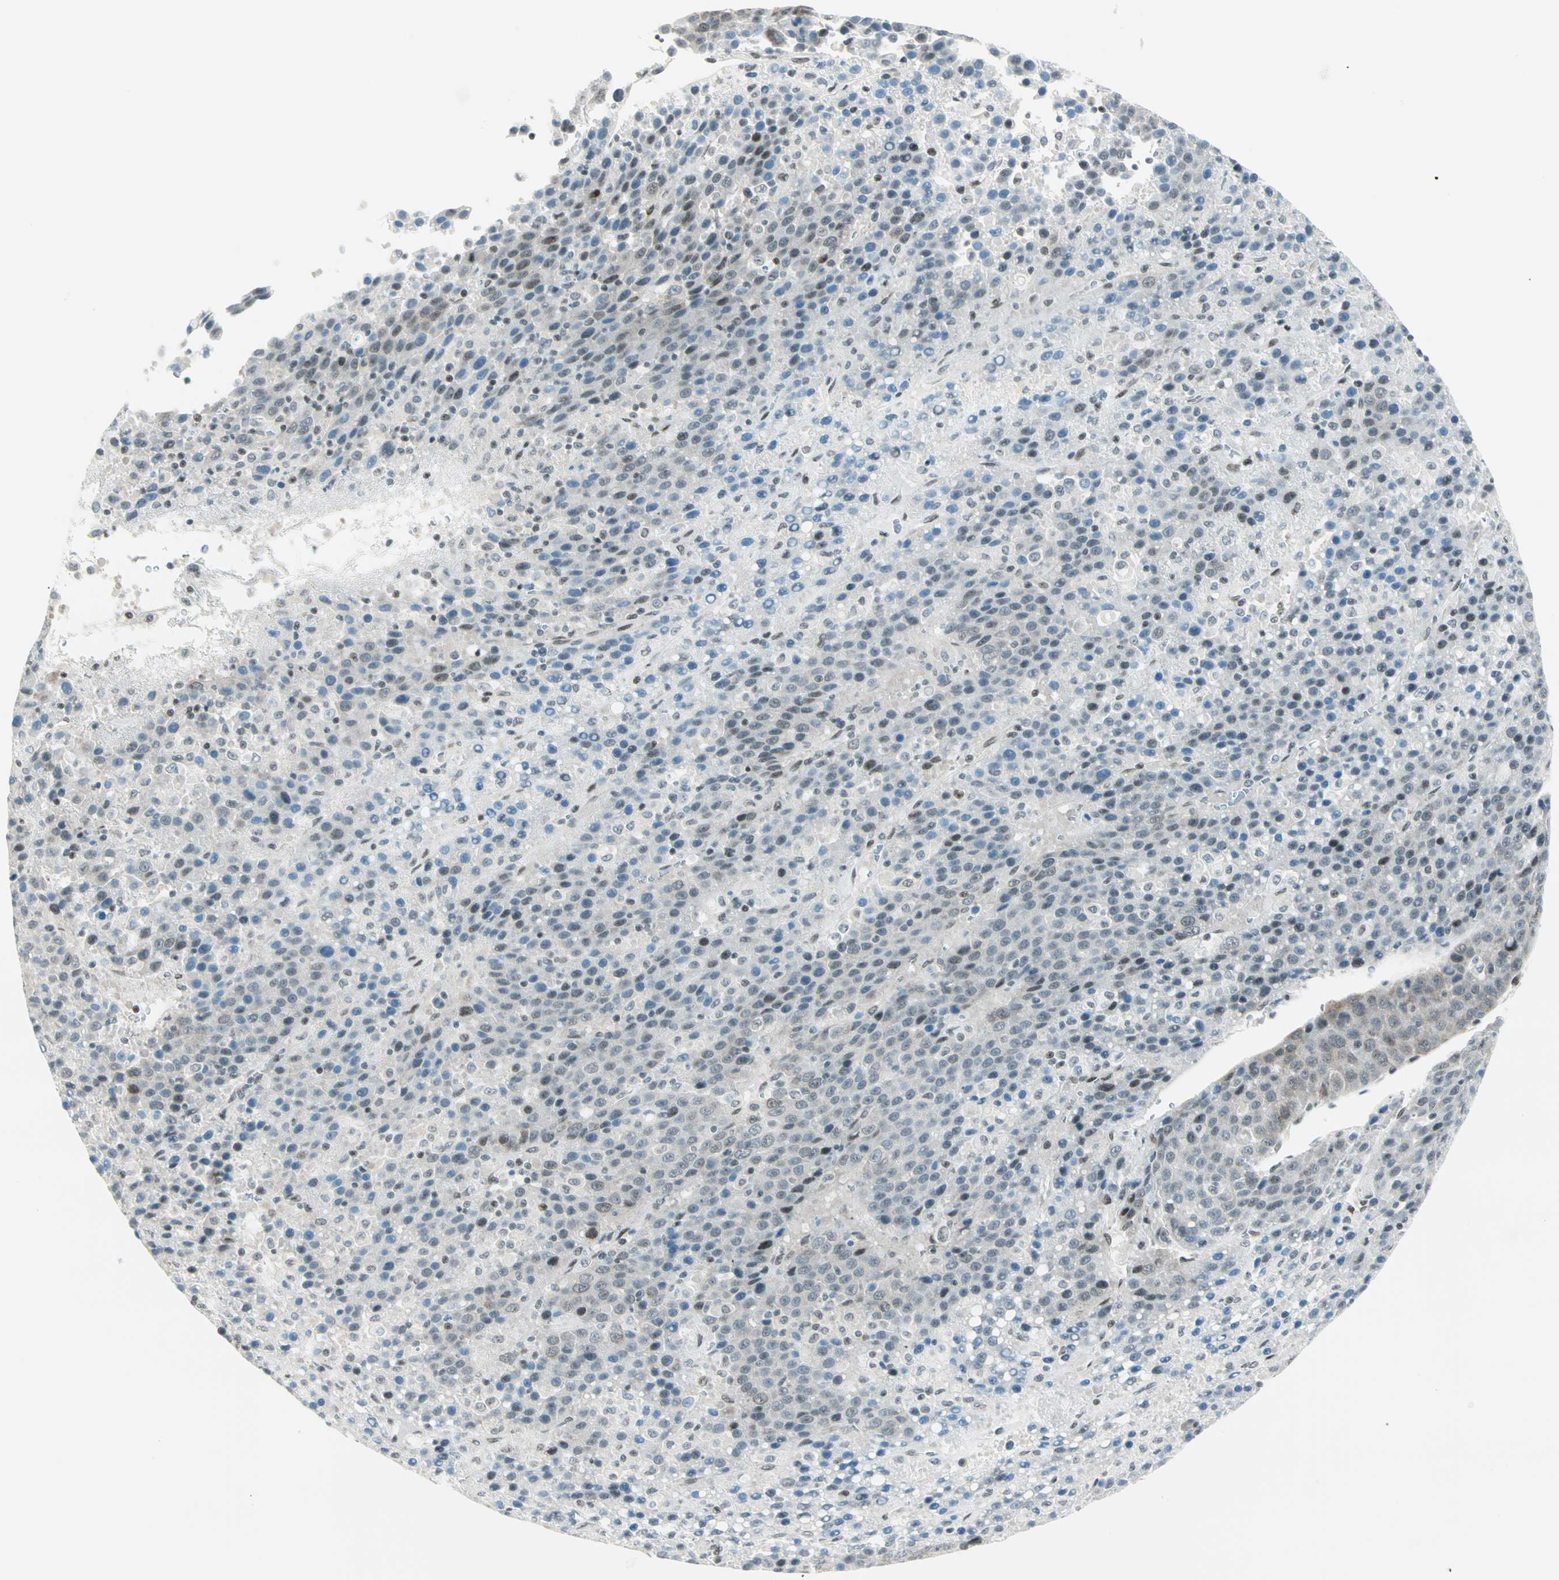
{"staining": {"intensity": "negative", "quantity": "none", "location": "none"}, "tissue": "liver cancer", "cell_type": "Tumor cells", "image_type": "cancer", "snomed": [{"axis": "morphology", "description": "Carcinoma, Hepatocellular, NOS"}, {"axis": "topography", "description": "Liver"}], "caption": "Immunohistochemistry micrograph of human liver cancer (hepatocellular carcinoma) stained for a protein (brown), which demonstrates no expression in tumor cells.", "gene": "PKNOX1", "patient": {"sex": "female", "age": 53}}